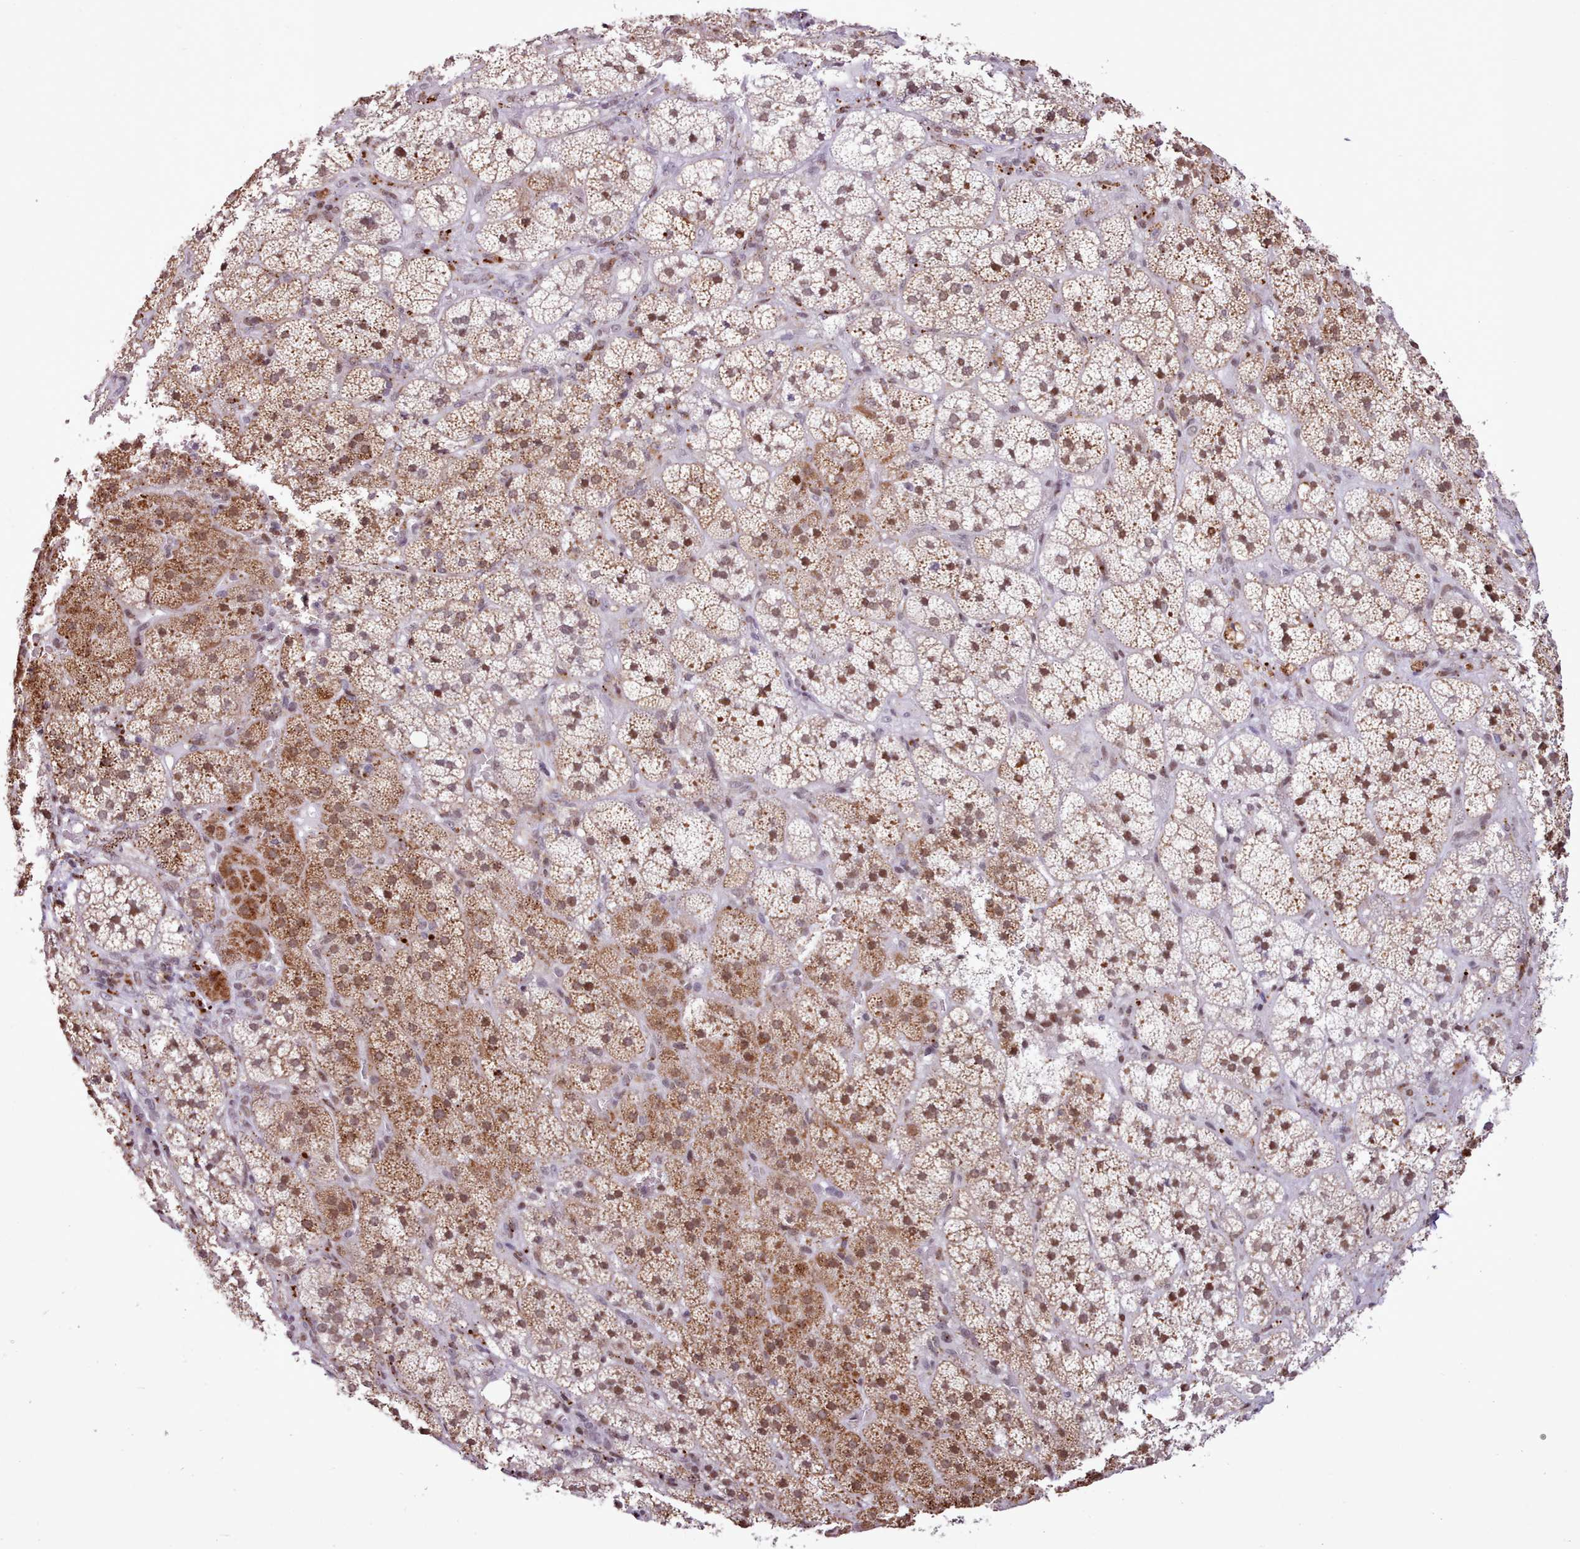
{"staining": {"intensity": "strong", "quantity": "25%-75%", "location": "cytoplasmic/membranous,nuclear"}, "tissue": "adrenal gland", "cell_type": "Glandular cells", "image_type": "normal", "snomed": [{"axis": "morphology", "description": "Normal tissue, NOS"}, {"axis": "topography", "description": "Adrenal gland"}], "caption": "Brown immunohistochemical staining in benign adrenal gland shows strong cytoplasmic/membranous,nuclear positivity in approximately 25%-75% of glandular cells.", "gene": "TAF15", "patient": {"sex": "female", "age": 44}}